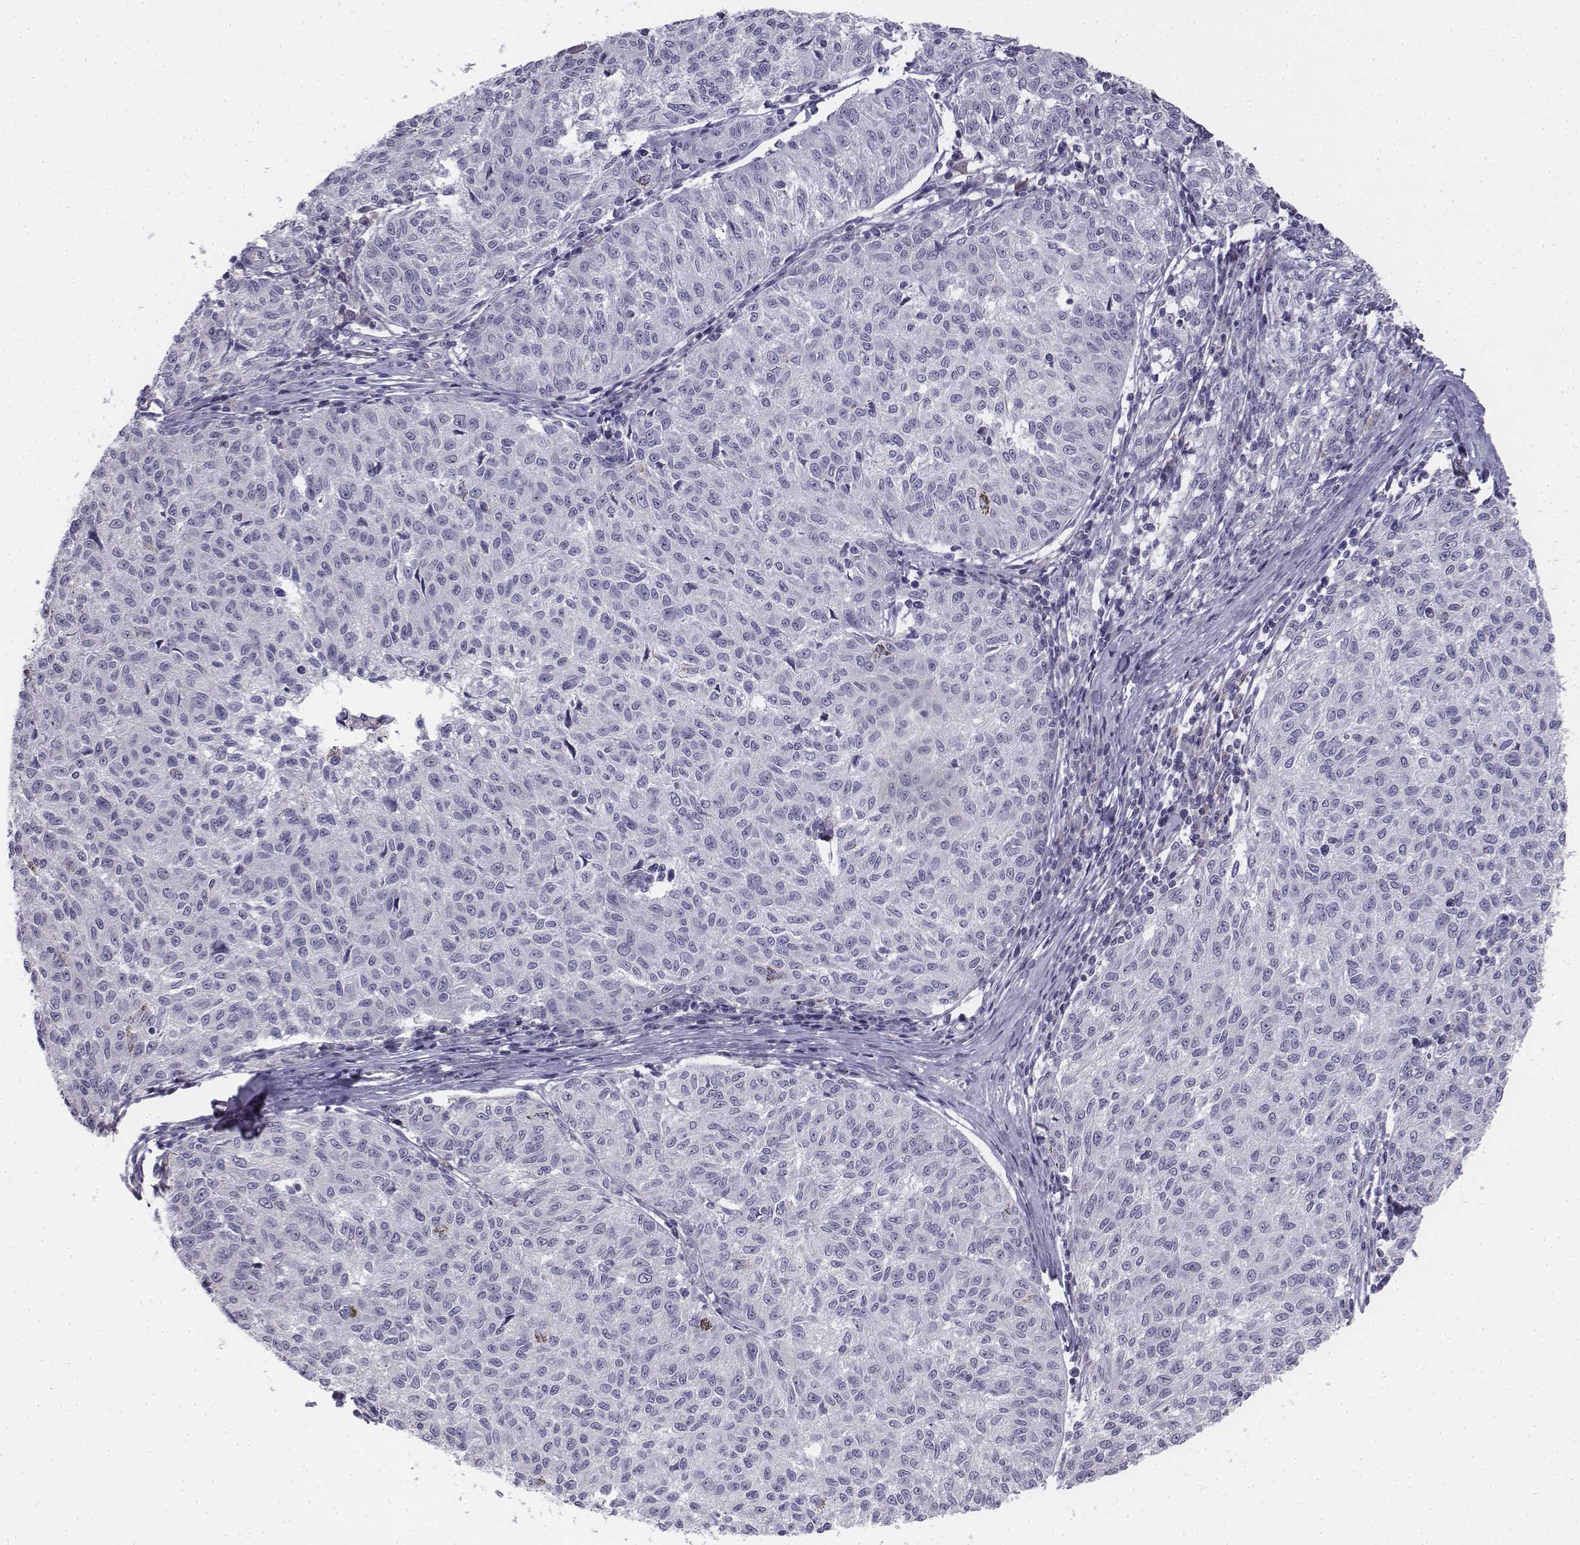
{"staining": {"intensity": "negative", "quantity": "none", "location": "none"}, "tissue": "melanoma", "cell_type": "Tumor cells", "image_type": "cancer", "snomed": [{"axis": "morphology", "description": "Malignant melanoma, NOS"}, {"axis": "topography", "description": "Skin"}], "caption": "A micrograph of malignant melanoma stained for a protein reveals no brown staining in tumor cells.", "gene": "PENK", "patient": {"sex": "female", "age": 72}}